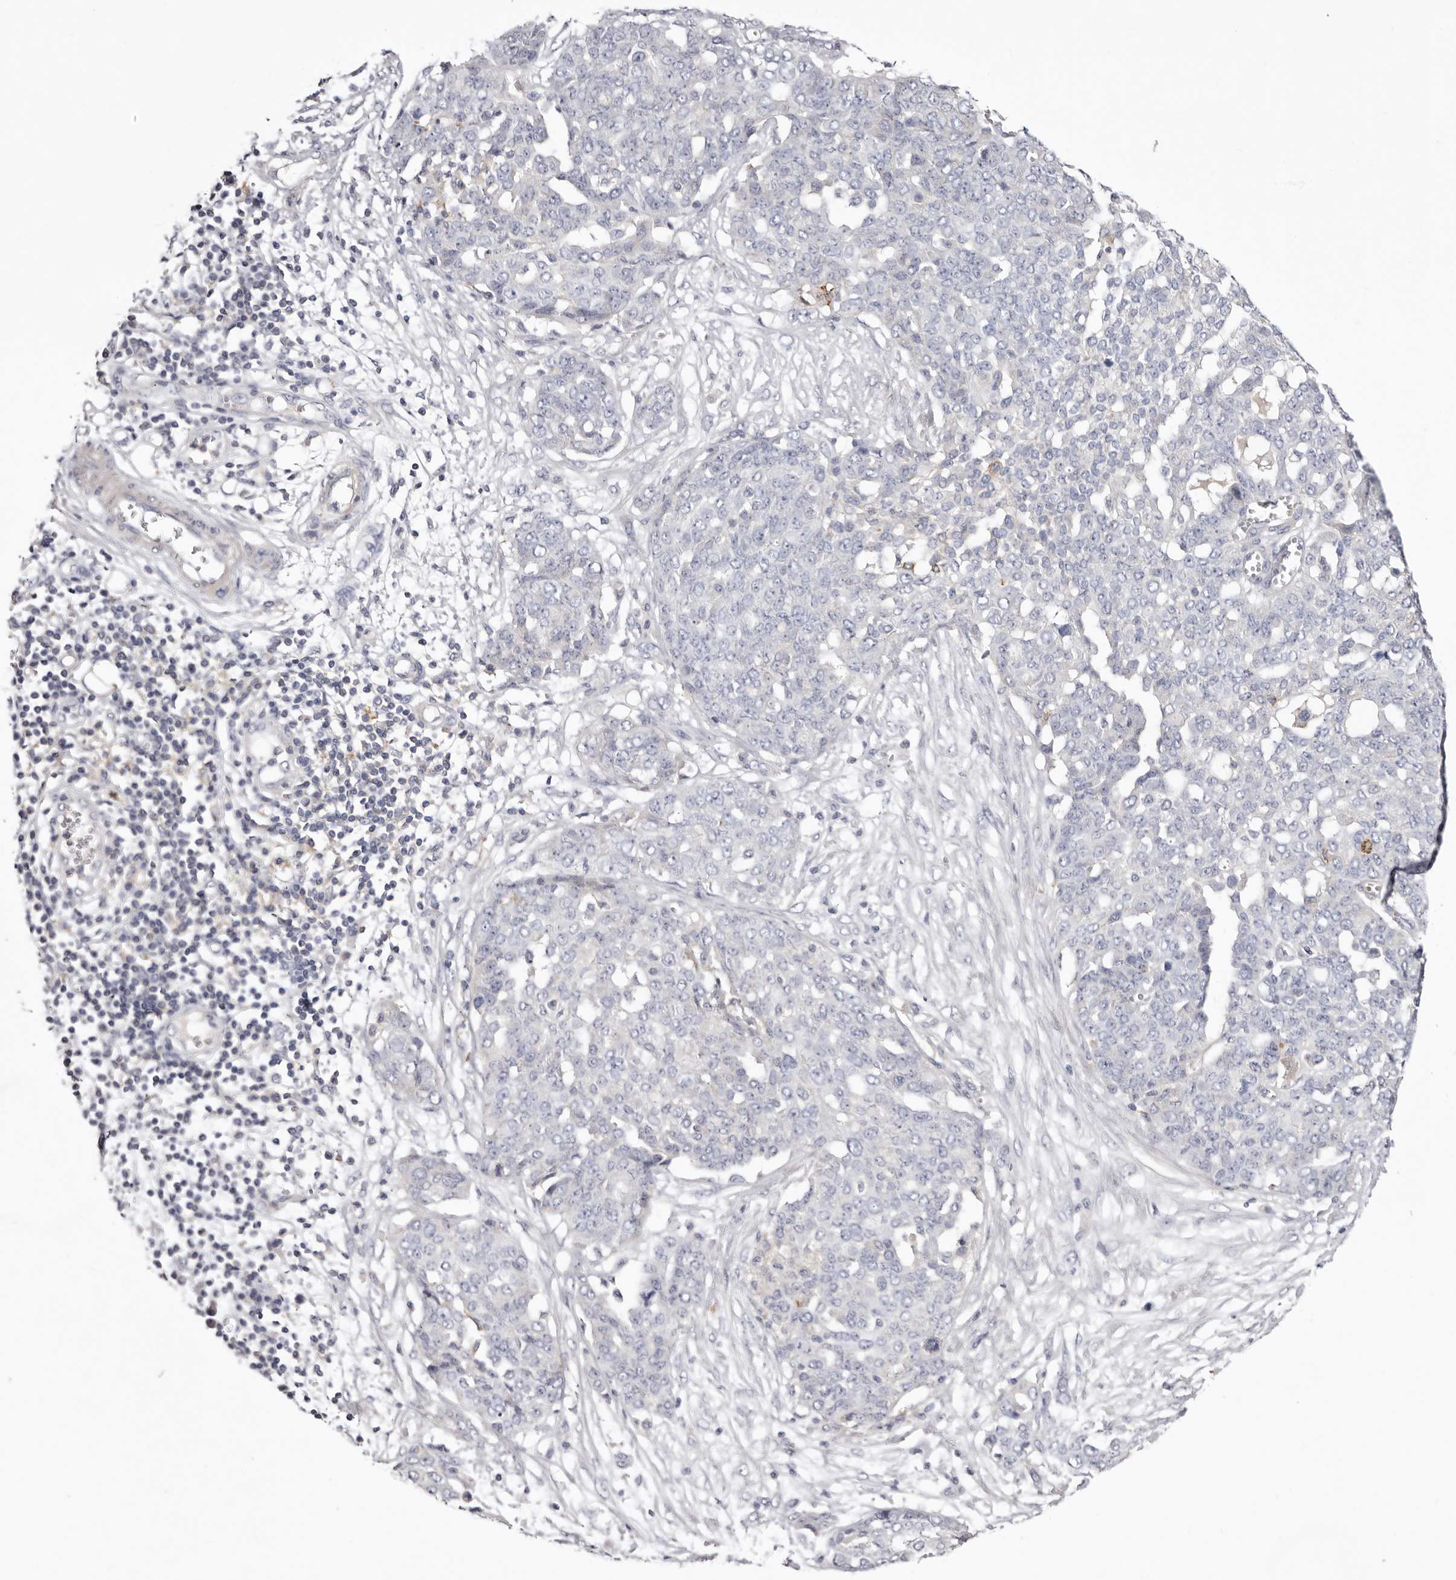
{"staining": {"intensity": "negative", "quantity": "none", "location": "none"}, "tissue": "ovarian cancer", "cell_type": "Tumor cells", "image_type": "cancer", "snomed": [{"axis": "morphology", "description": "Cystadenocarcinoma, serous, NOS"}, {"axis": "topography", "description": "Soft tissue"}, {"axis": "topography", "description": "Ovary"}], "caption": "An image of ovarian serous cystadenocarcinoma stained for a protein shows no brown staining in tumor cells. Nuclei are stained in blue.", "gene": "S1PR5", "patient": {"sex": "female", "age": 57}}